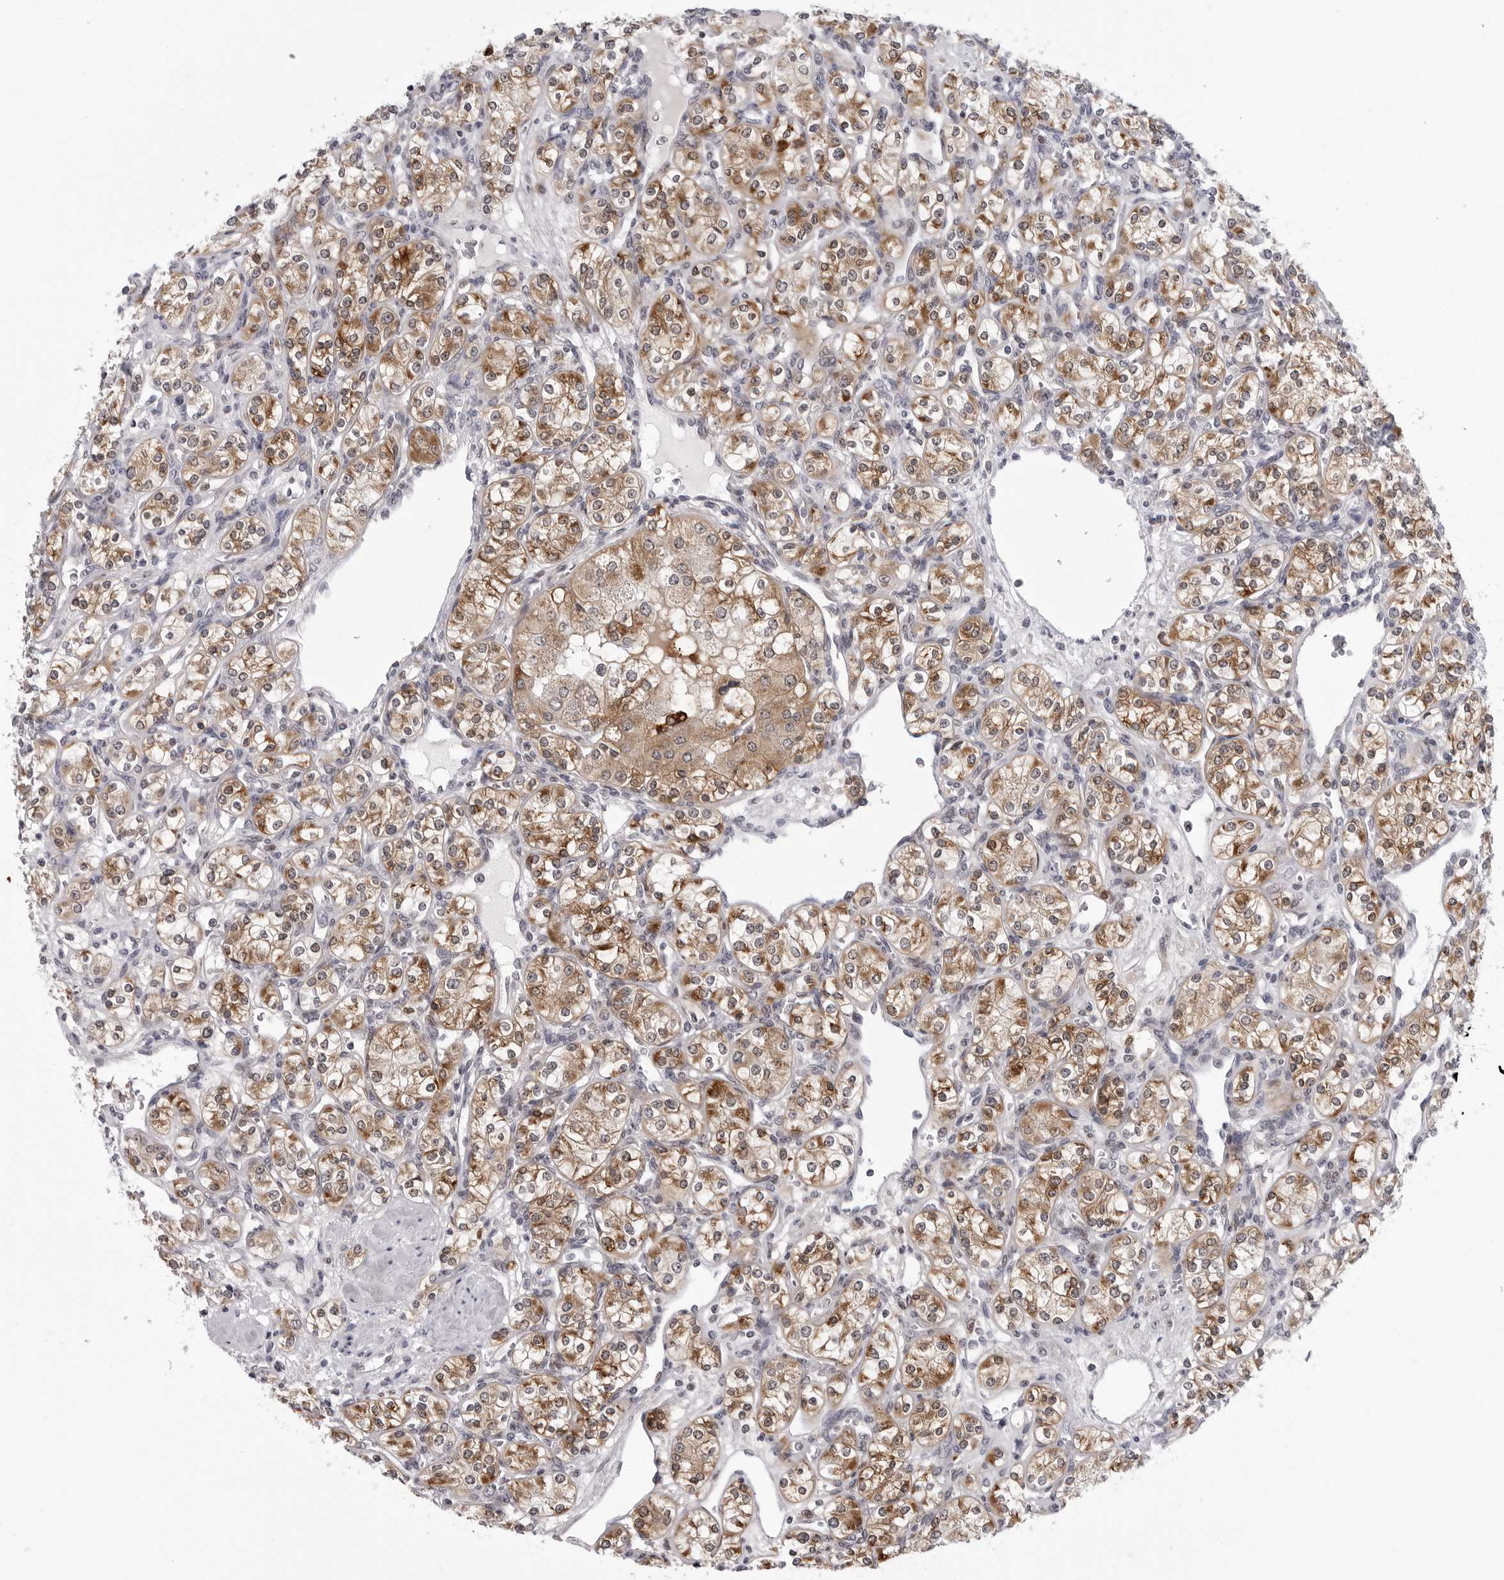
{"staining": {"intensity": "moderate", "quantity": ">75%", "location": "cytoplasmic/membranous"}, "tissue": "renal cancer", "cell_type": "Tumor cells", "image_type": "cancer", "snomed": [{"axis": "morphology", "description": "Adenocarcinoma, NOS"}, {"axis": "topography", "description": "Kidney"}], "caption": "Protein expression analysis of adenocarcinoma (renal) displays moderate cytoplasmic/membranous staining in approximately >75% of tumor cells. (Stains: DAB in brown, nuclei in blue, Microscopy: brightfield microscopy at high magnification).", "gene": "CDK20", "patient": {"sex": "male", "age": 77}}